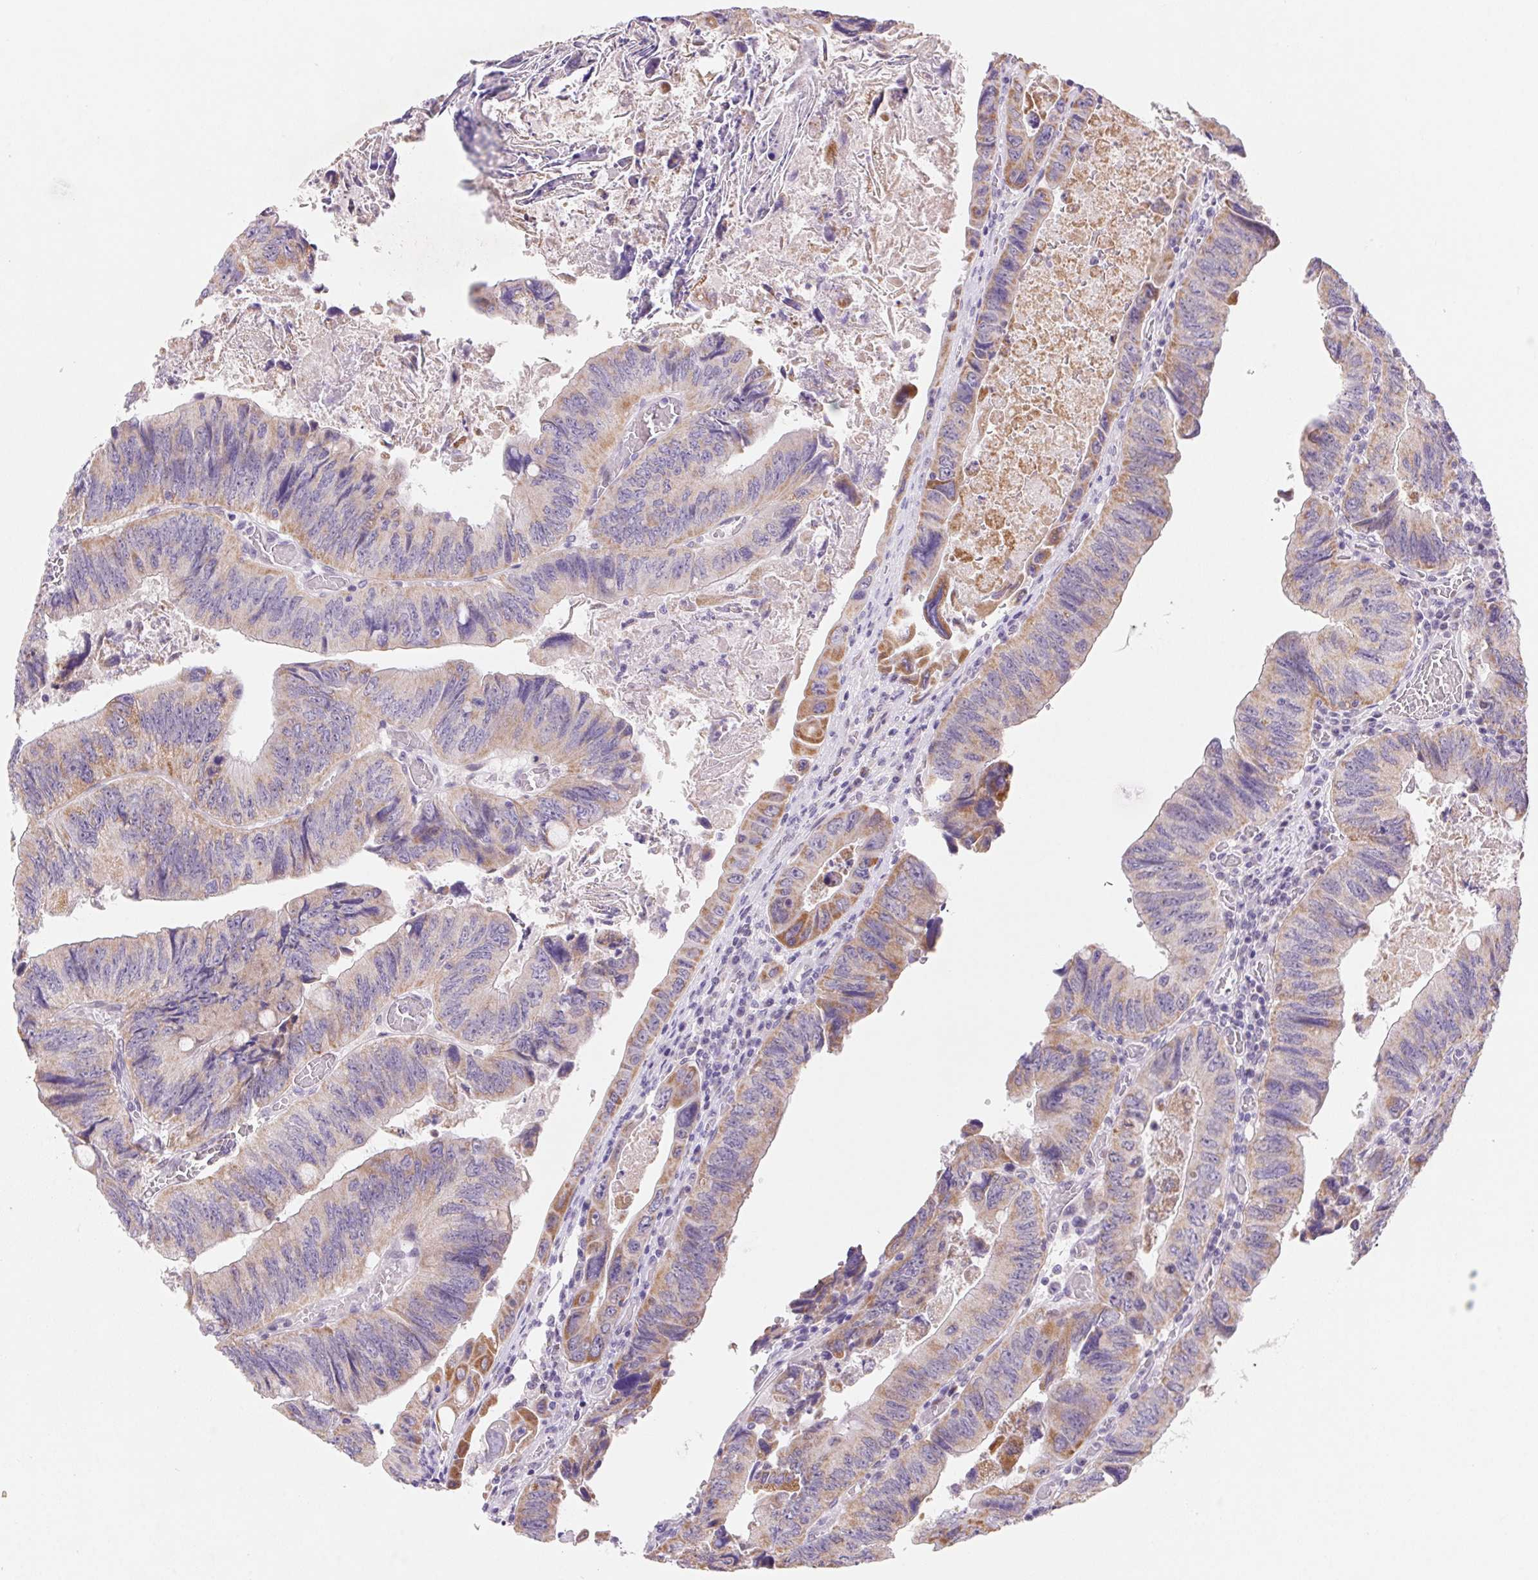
{"staining": {"intensity": "moderate", "quantity": "25%-75%", "location": "cytoplasmic/membranous"}, "tissue": "colorectal cancer", "cell_type": "Tumor cells", "image_type": "cancer", "snomed": [{"axis": "morphology", "description": "Adenocarcinoma, NOS"}, {"axis": "topography", "description": "Colon"}], "caption": "The photomicrograph displays staining of adenocarcinoma (colorectal), revealing moderate cytoplasmic/membranous protein expression (brown color) within tumor cells.", "gene": "DPPA5", "patient": {"sex": "female", "age": 84}}